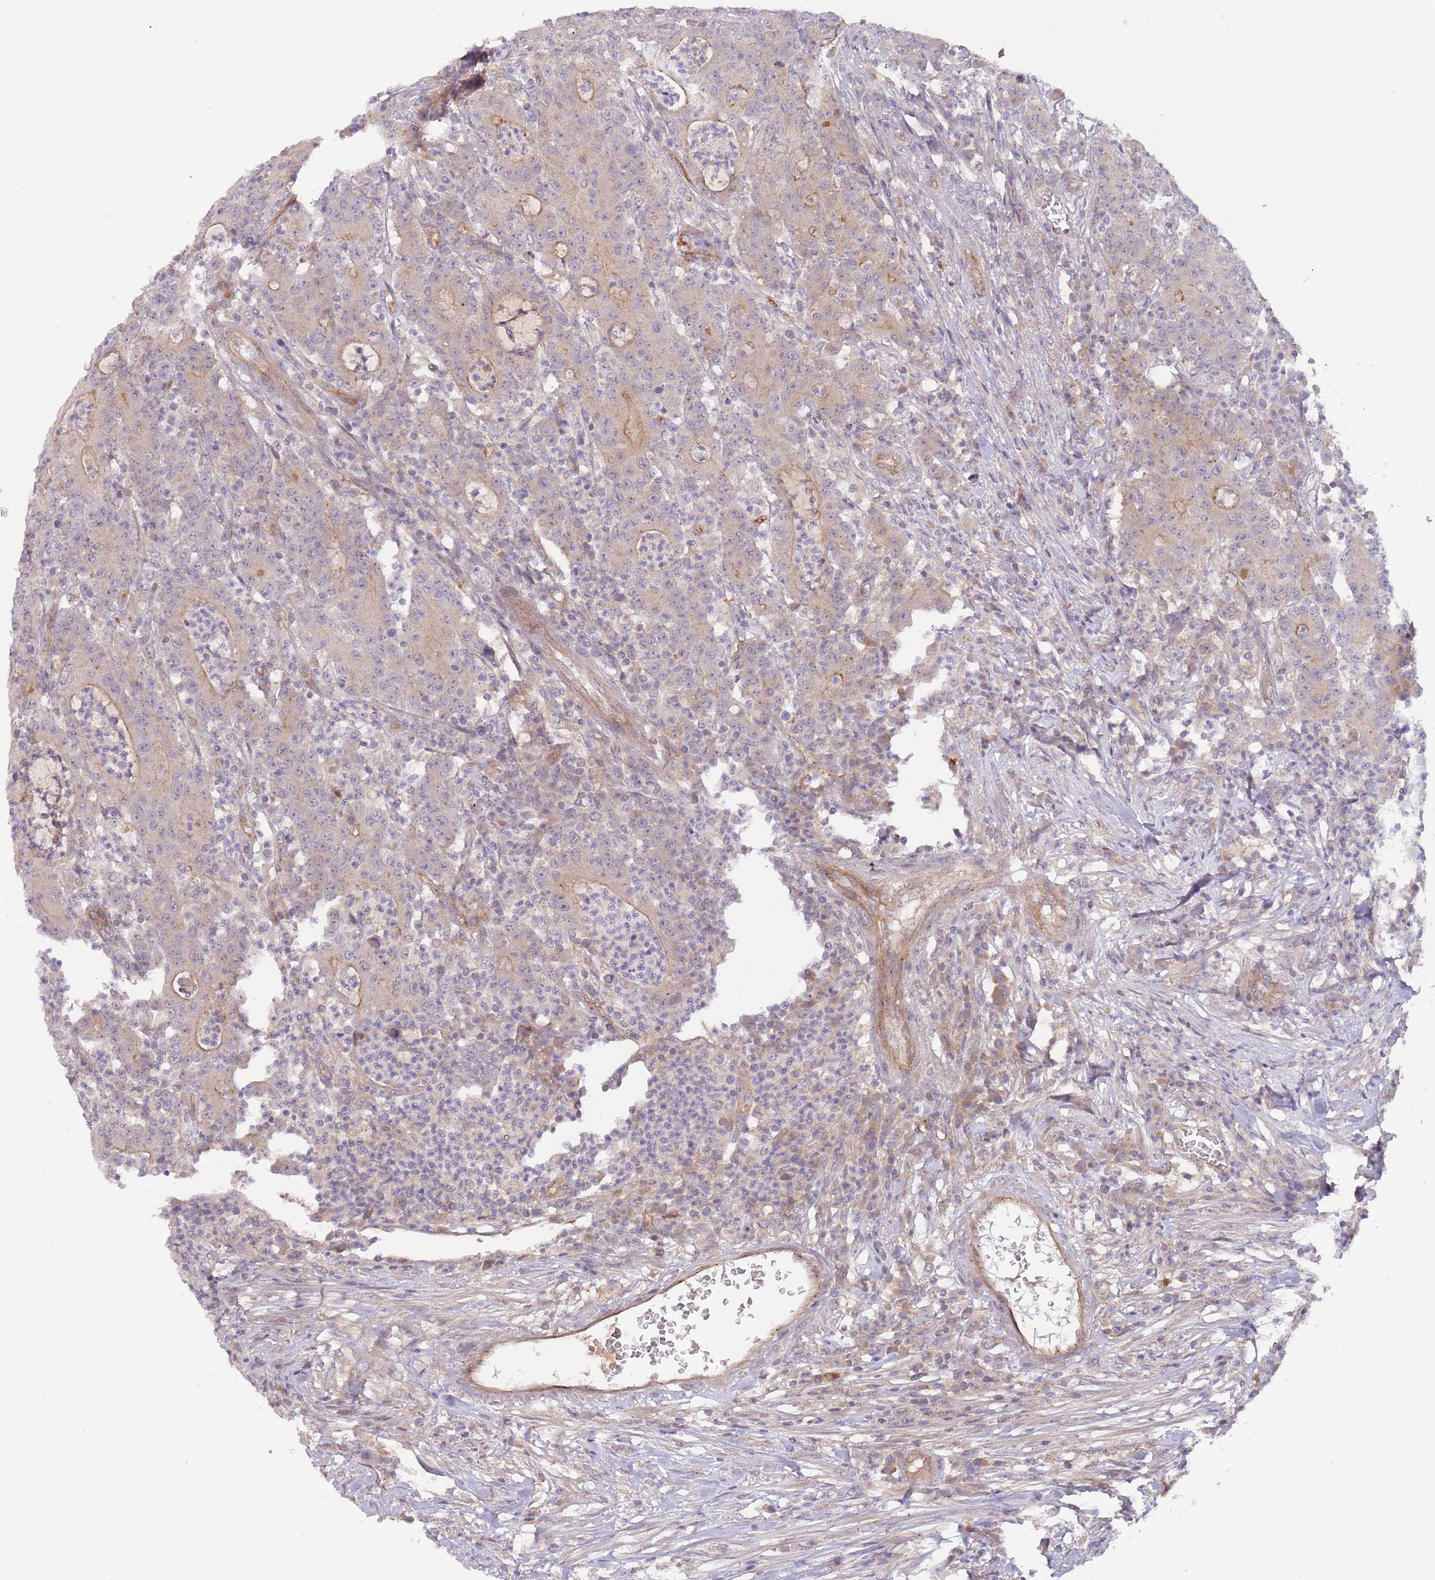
{"staining": {"intensity": "moderate", "quantity": "25%-75%", "location": "cytoplasmic/membranous"}, "tissue": "colorectal cancer", "cell_type": "Tumor cells", "image_type": "cancer", "snomed": [{"axis": "morphology", "description": "Adenocarcinoma, NOS"}, {"axis": "topography", "description": "Colon"}], "caption": "A medium amount of moderate cytoplasmic/membranous staining is identified in approximately 25%-75% of tumor cells in colorectal cancer (adenocarcinoma) tissue.", "gene": "SAV1", "patient": {"sex": "male", "age": 83}}